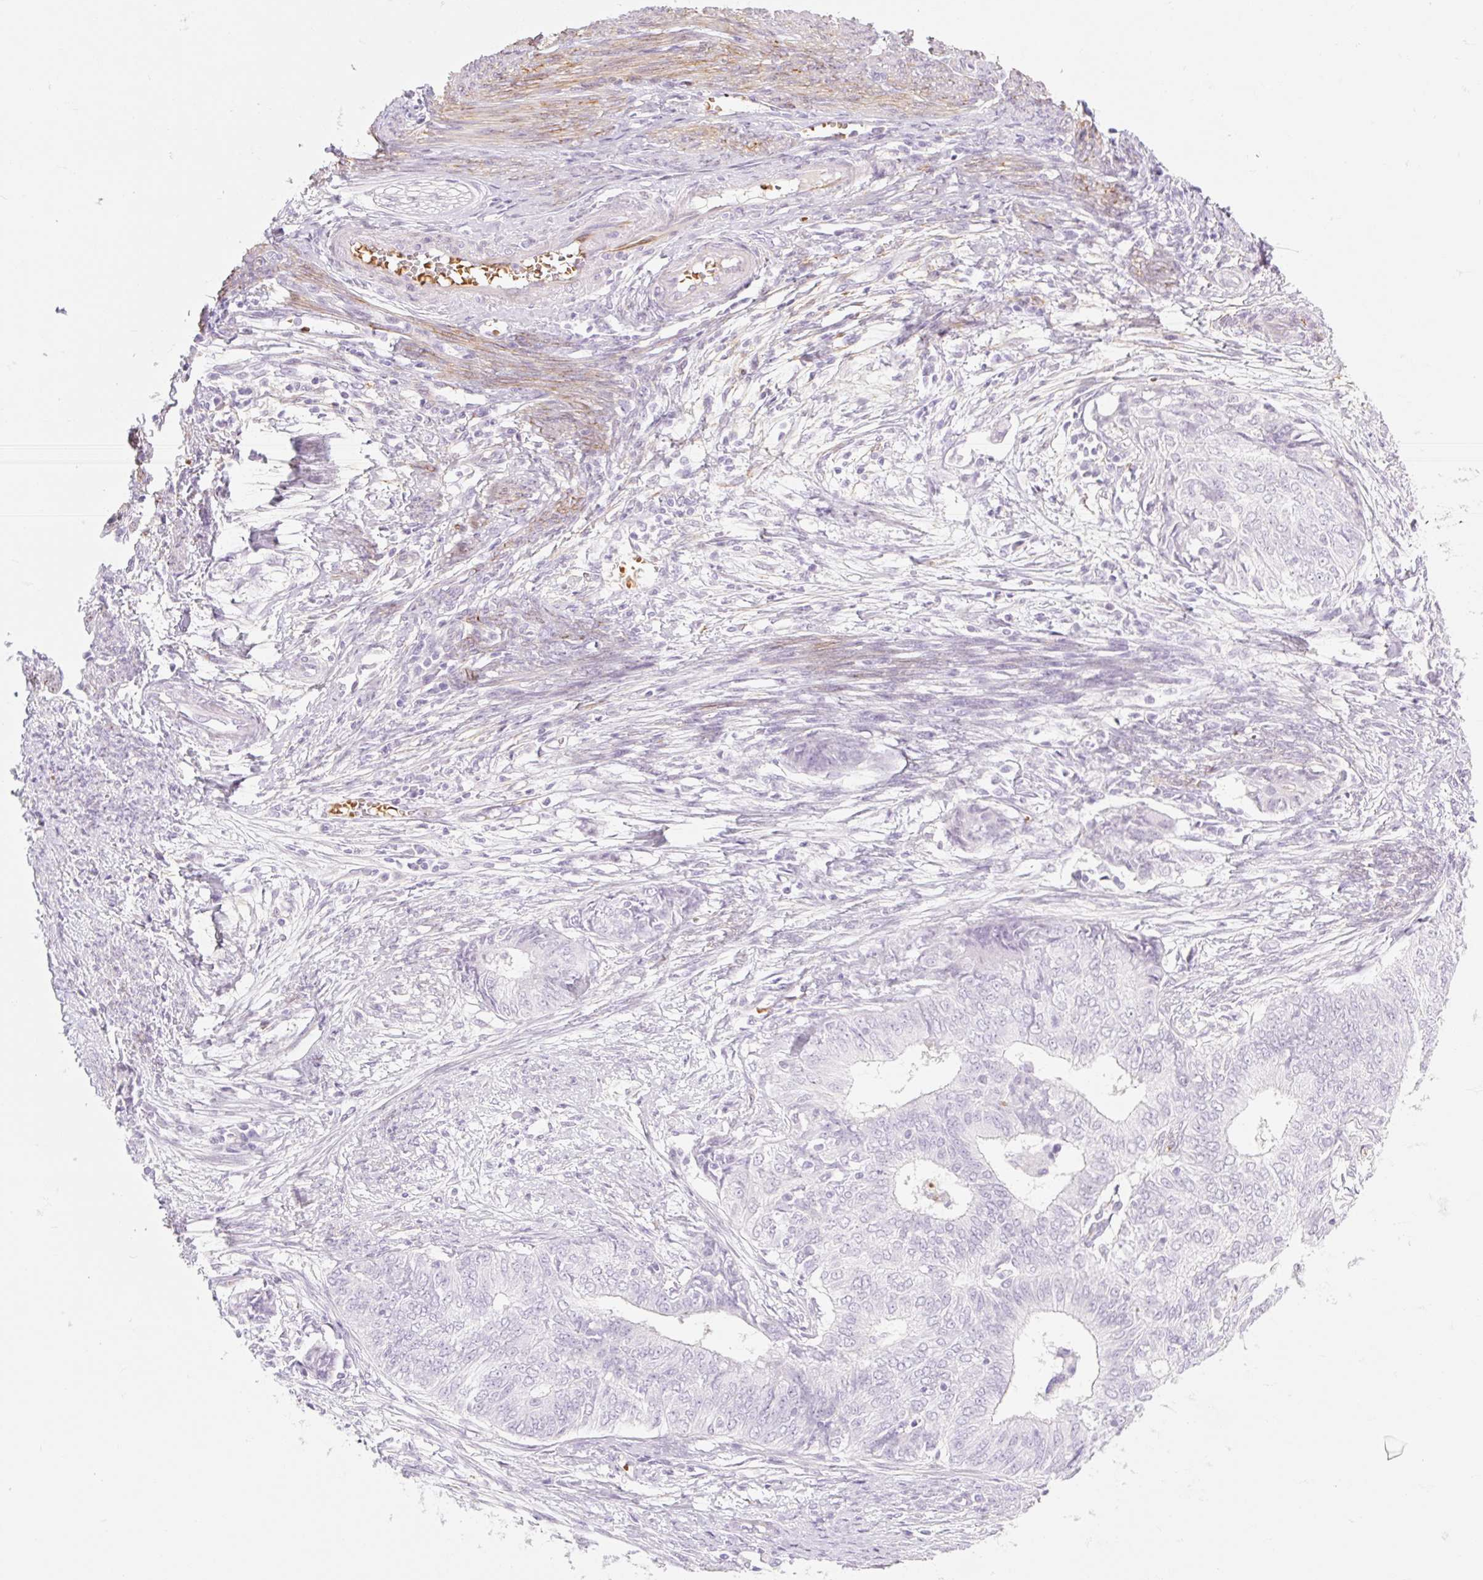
{"staining": {"intensity": "negative", "quantity": "none", "location": "none"}, "tissue": "endometrial cancer", "cell_type": "Tumor cells", "image_type": "cancer", "snomed": [{"axis": "morphology", "description": "Adenocarcinoma, NOS"}, {"axis": "topography", "description": "Endometrium"}], "caption": "Immunohistochemistry micrograph of human endometrial cancer (adenocarcinoma) stained for a protein (brown), which reveals no positivity in tumor cells. Nuclei are stained in blue.", "gene": "TAF1L", "patient": {"sex": "female", "age": 62}}